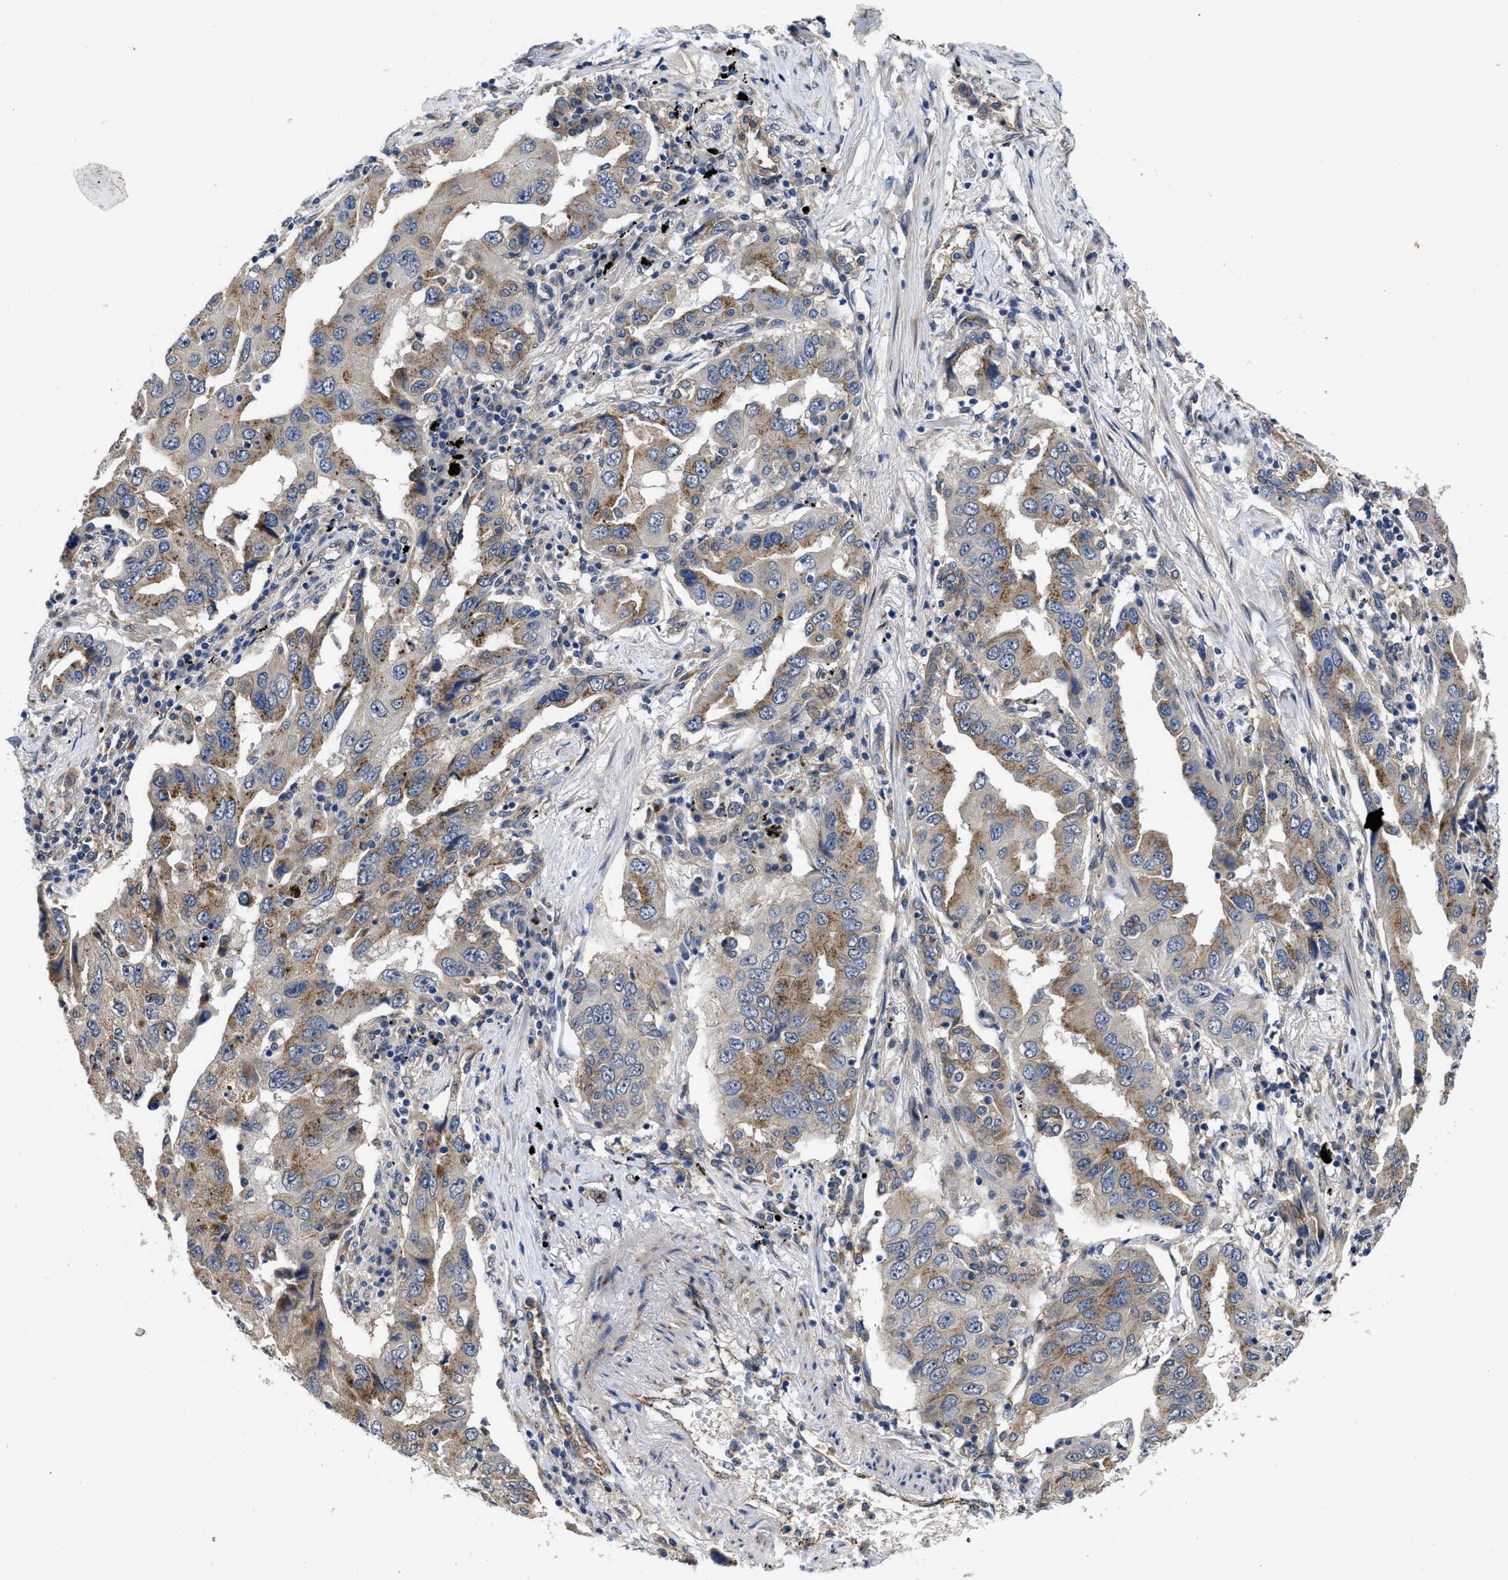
{"staining": {"intensity": "moderate", "quantity": "25%-75%", "location": "cytoplasmic/membranous"}, "tissue": "lung cancer", "cell_type": "Tumor cells", "image_type": "cancer", "snomed": [{"axis": "morphology", "description": "Adenocarcinoma, NOS"}, {"axis": "topography", "description": "Lung"}], "caption": "Tumor cells demonstrate medium levels of moderate cytoplasmic/membranous staining in approximately 25%-75% of cells in adenocarcinoma (lung).", "gene": "PKD2", "patient": {"sex": "female", "age": 65}}